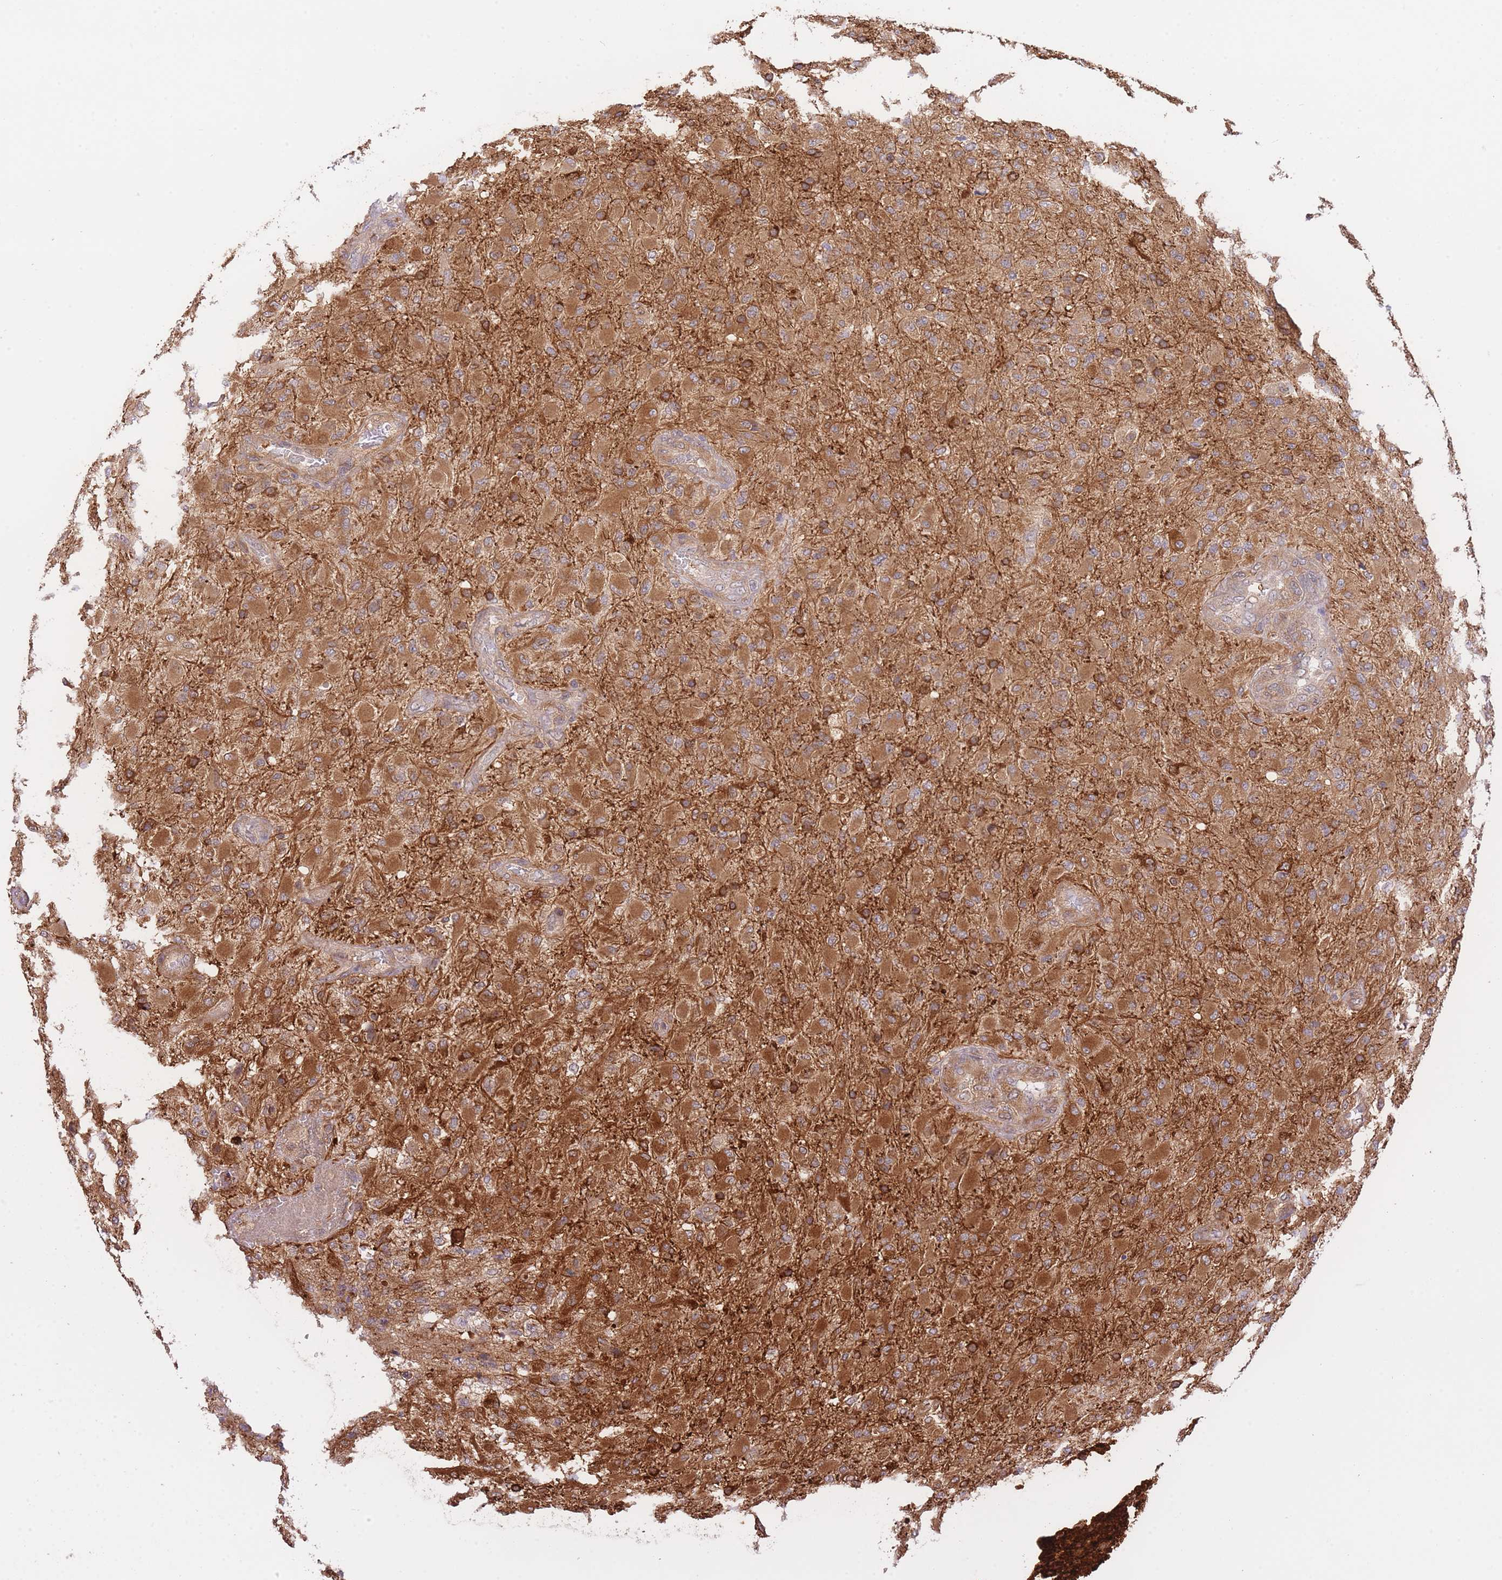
{"staining": {"intensity": "strong", "quantity": ">75%", "location": "cytoplasmic/membranous"}, "tissue": "glioma", "cell_type": "Tumor cells", "image_type": "cancer", "snomed": [{"axis": "morphology", "description": "Glioma, malignant, Low grade"}, {"axis": "topography", "description": "Brain"}], "caption": "This histopathology image reveals glioma stained with immunohistochemistry (IHC) to label a protein in brown. The cytoplasmic/membranous of tumor cells show strong positivity for the protein. Nuclei are counter-stained blue.", "gene": "EXOSC8", "patient": {"sex": "male", "age": 65}}